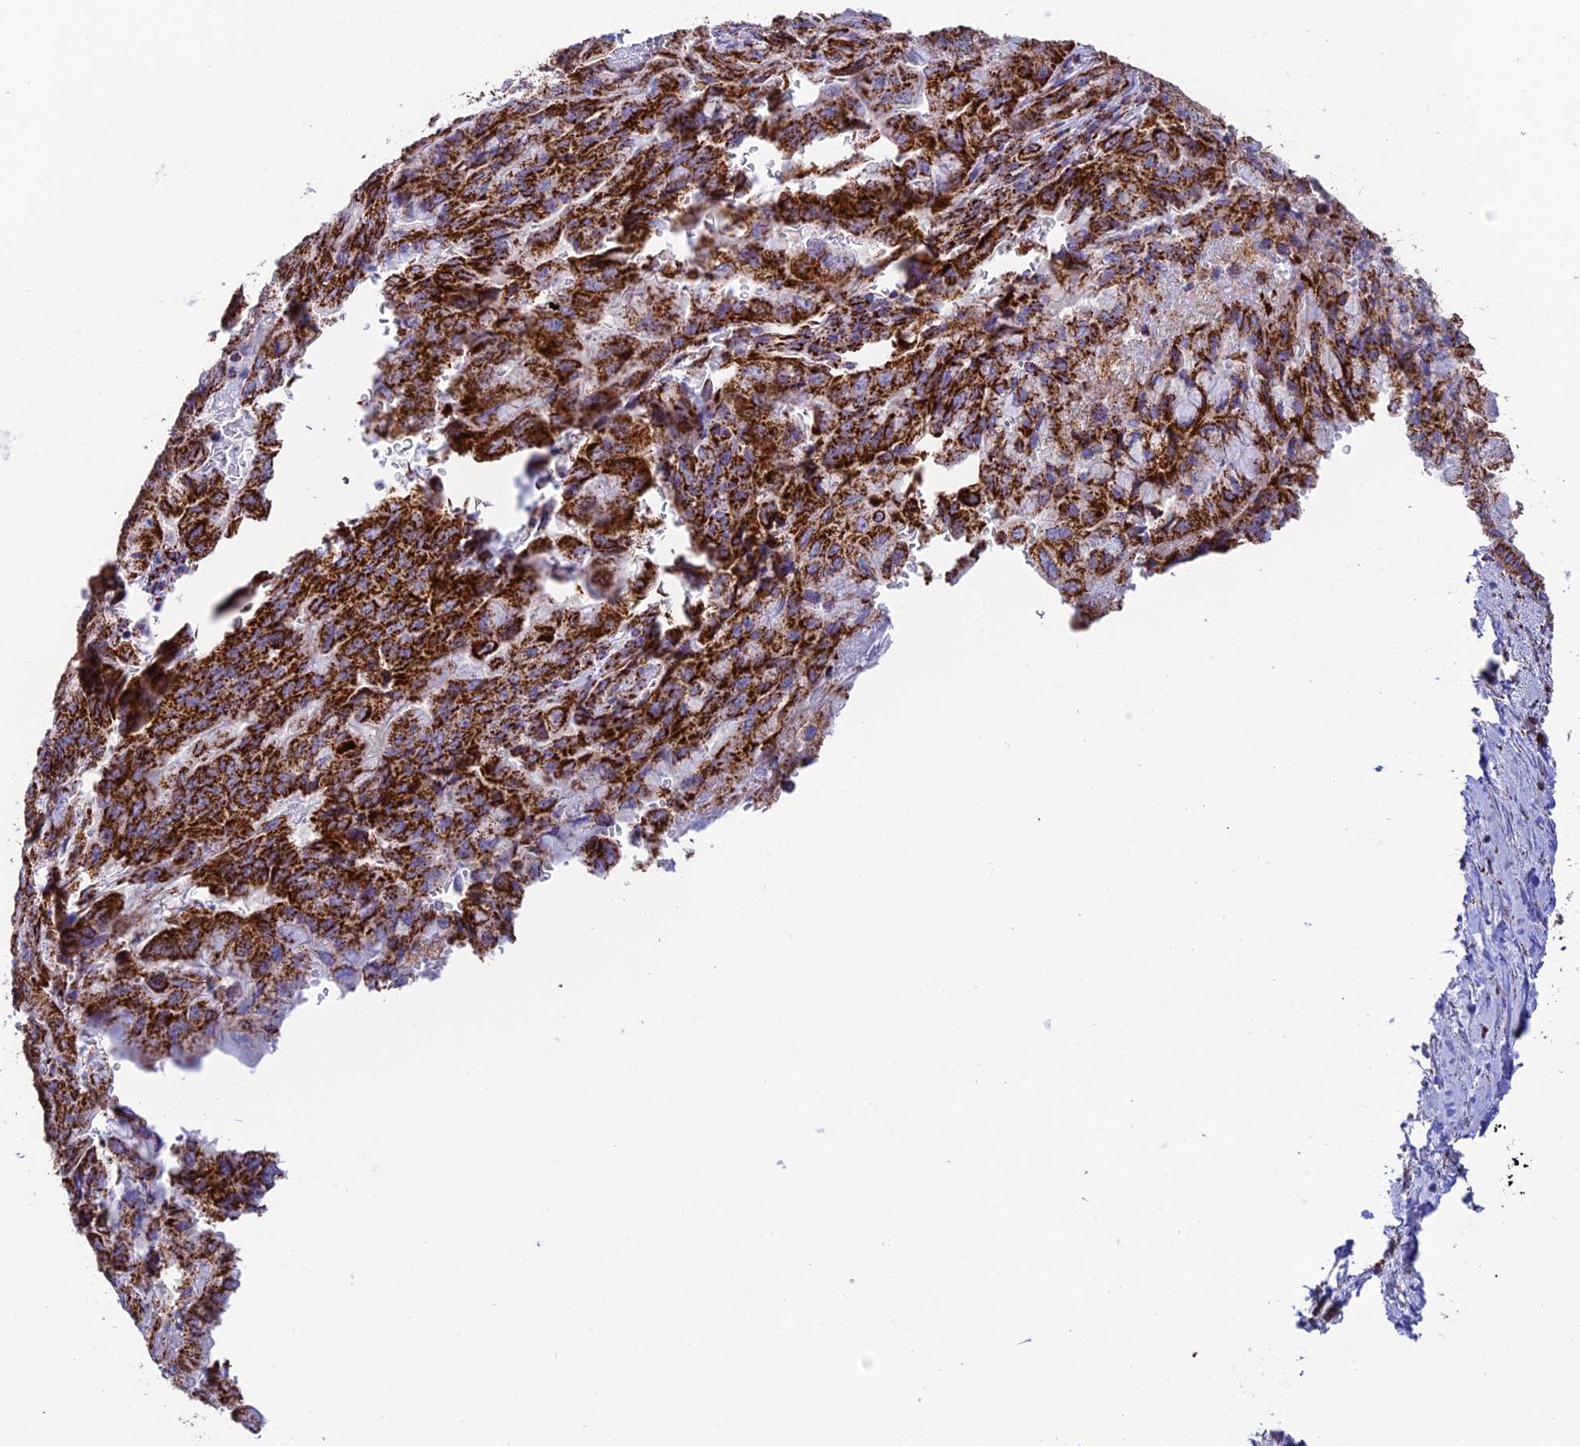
{"staining": {"intensity": "strong", "quantity": ">75%", "location": "cytoplasmic/membranous"}, "tissue": "pancreatic cancer", "cell_type": "Tumor cells", "image_type": "cancer", "snomed": [{"axis": "morphology", "description": "Adenocarcinoma, NOS"}, {"axis": "topography", "description": "Pancreas"}], "caption": "Immunohistochemistry (IHC) (DAB) staining of human pancreatic cancer (adenocarcinoma) exhibits strong cytoplasmic/membranous protein expression in about >75% of tumor cells.", "gene": "CHCHD3", "patient": {"sex": "male", "age": 51}}